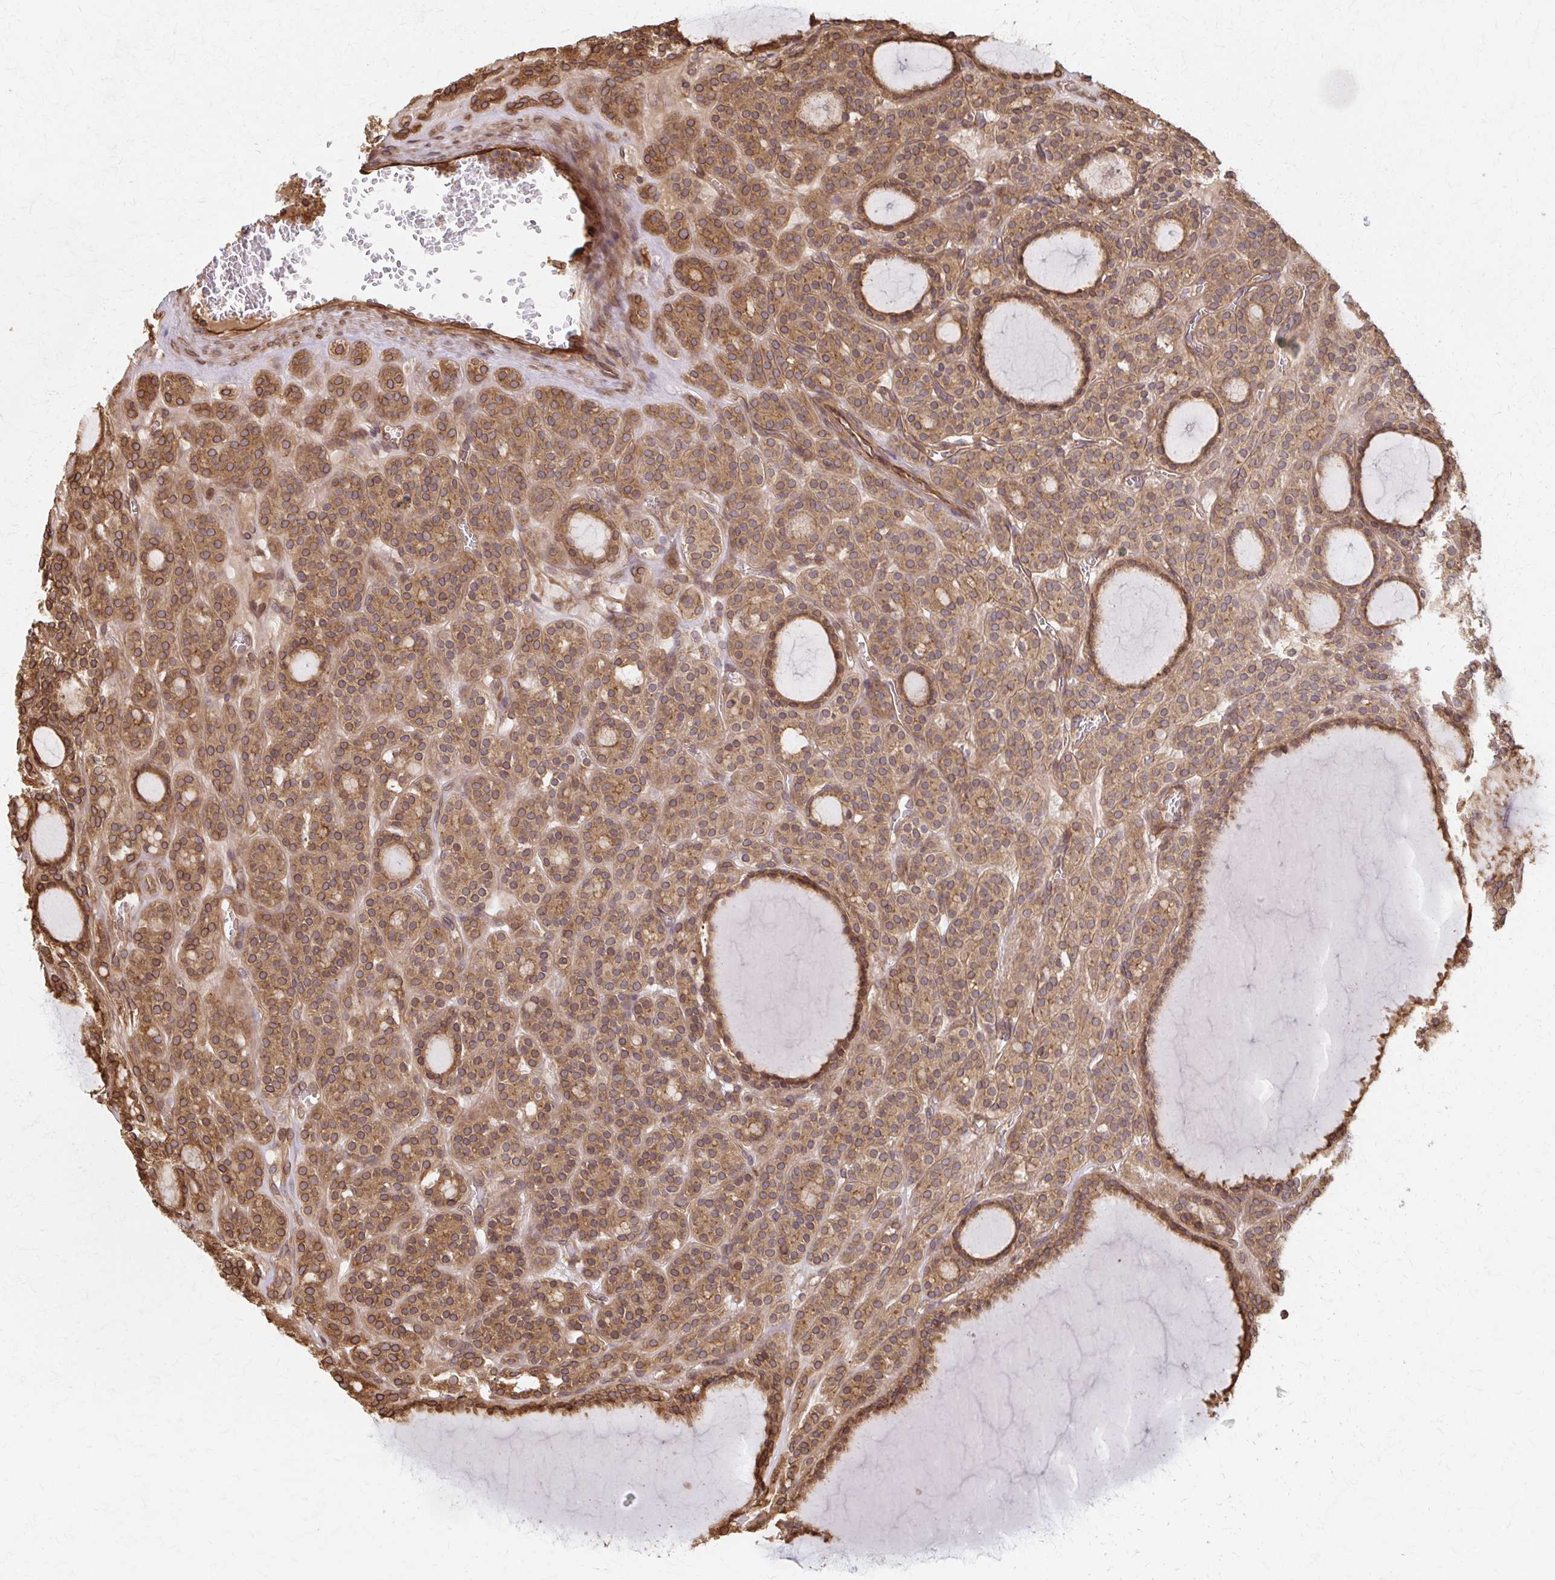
{"staining": {"intensity": "moderate", "quantity": ">75%", "location": "cytoplasmic/membranous"}, "tissue": "thyroid cancer", "cell_type": "Tumor cells", "image_type": "cancer", "snomed": [{"axis": "morphology", "description": "Follicular adenoma carcinoma, NOS"}, {"axis": "topography", "description": "Thyroid gland"}], "caption": "DAB immunohistochemical staining of follicular adenoma carcinoma (thyroid) demonstrates moderate cytoplasmic/membranous protein positivity in about >75% of tumor cells.", "gene": "ARHGAP35", "patient": {"sex": "female", "age": 63}}